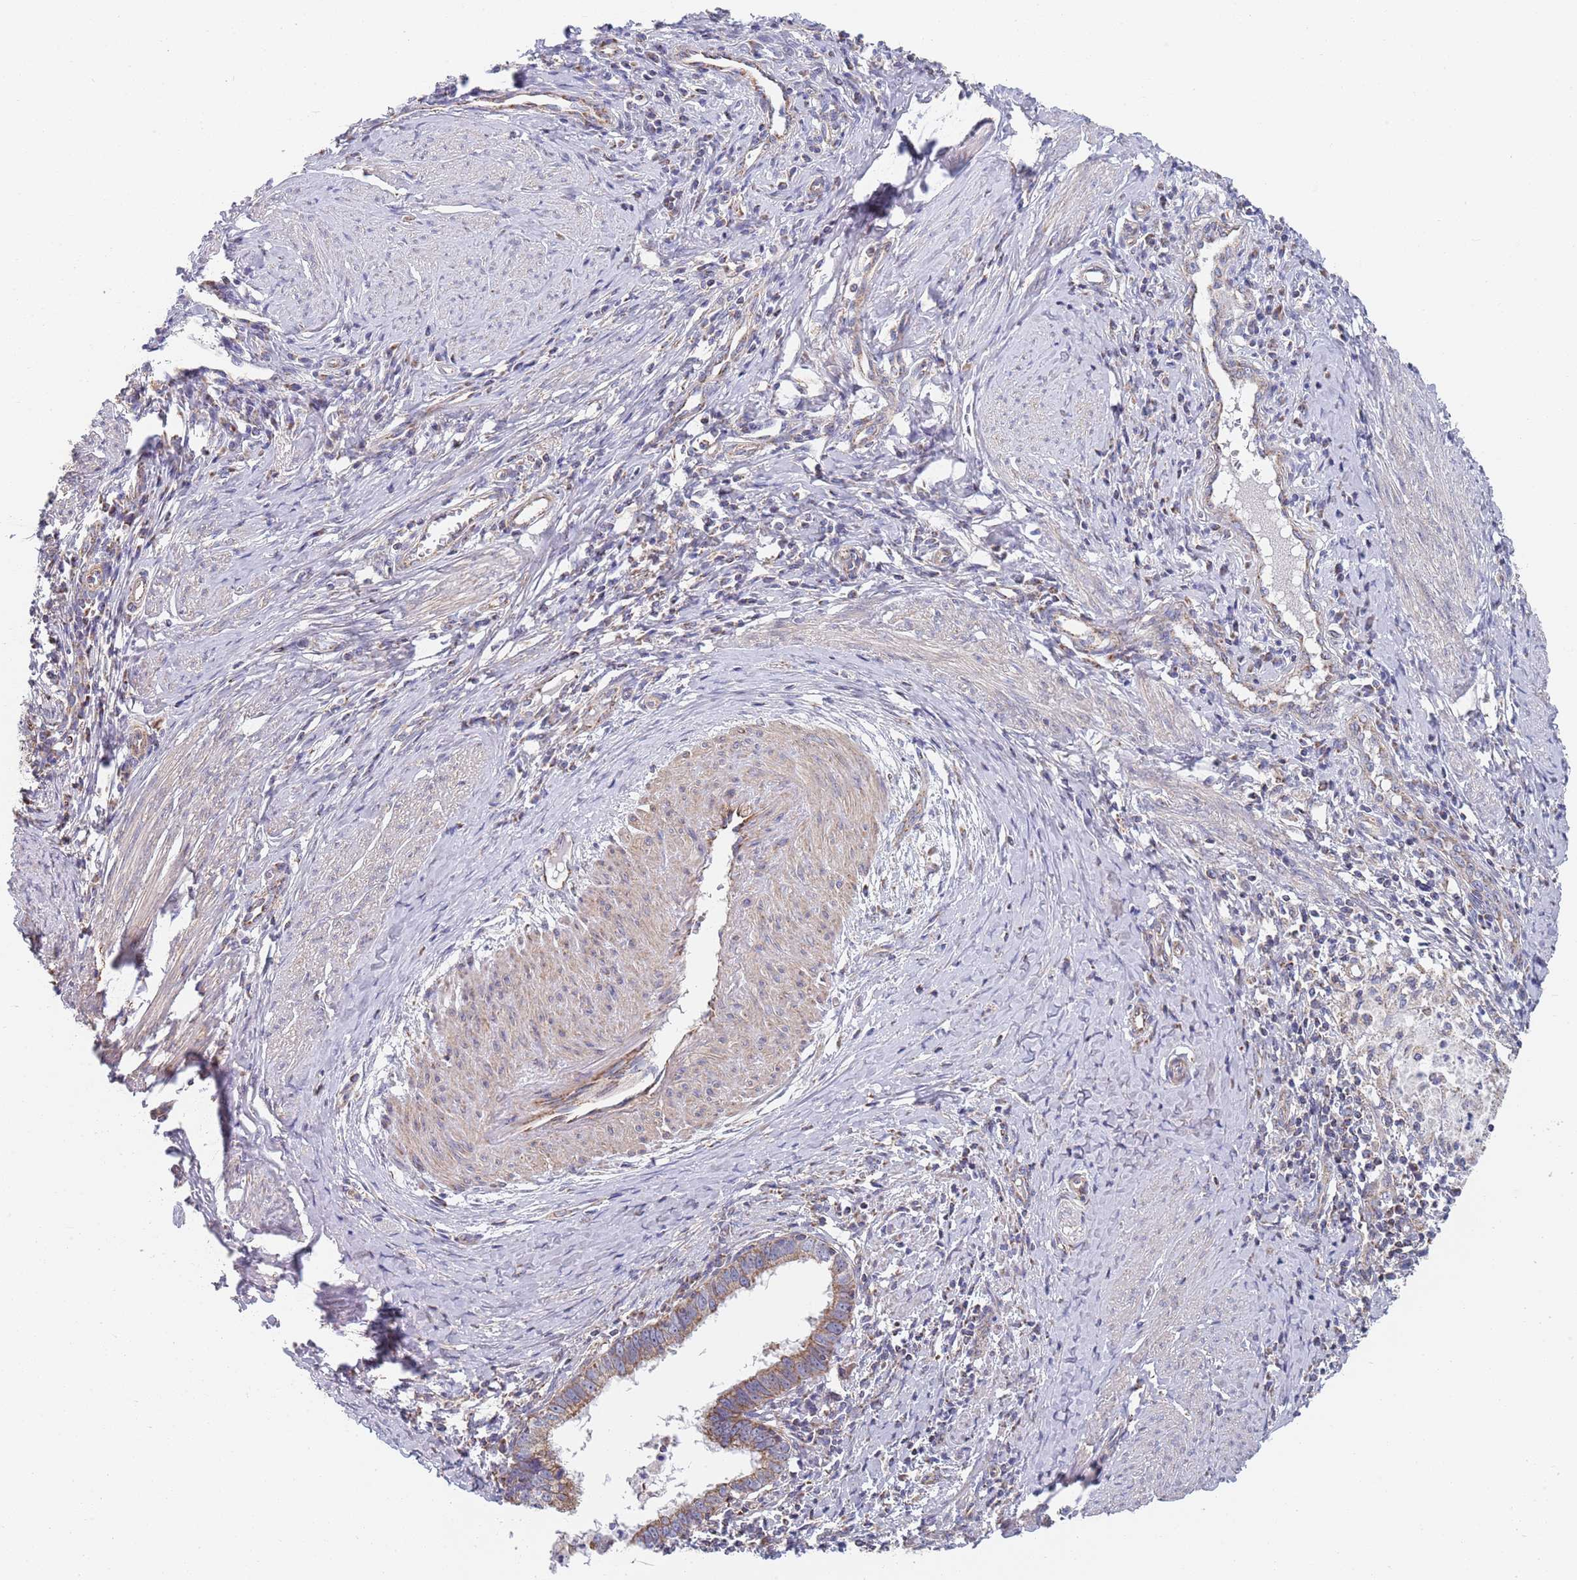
{"staining": {"intensity": "moderate", "quantity": ">75%", "location": "cytoplasmic/membranous"}, "tissue": "cervical cancer", "cell_type": "Tumor cells", "image_type": "cancer", "snomed": [{"axis": "morphology", "description": "Adenocarcinoma, NOS"}, {"axis": "topography", "description": "Cervix"}], "caption": "There is medium levels of moderate cytoplasmic/membranous staining in tumor cells of adenocarcinoma (cervical), as demonstrated by immunohistochemical staining (brown color).", "gene": "PWWP3A", "patient": {"sex": "female", "age": 36}}